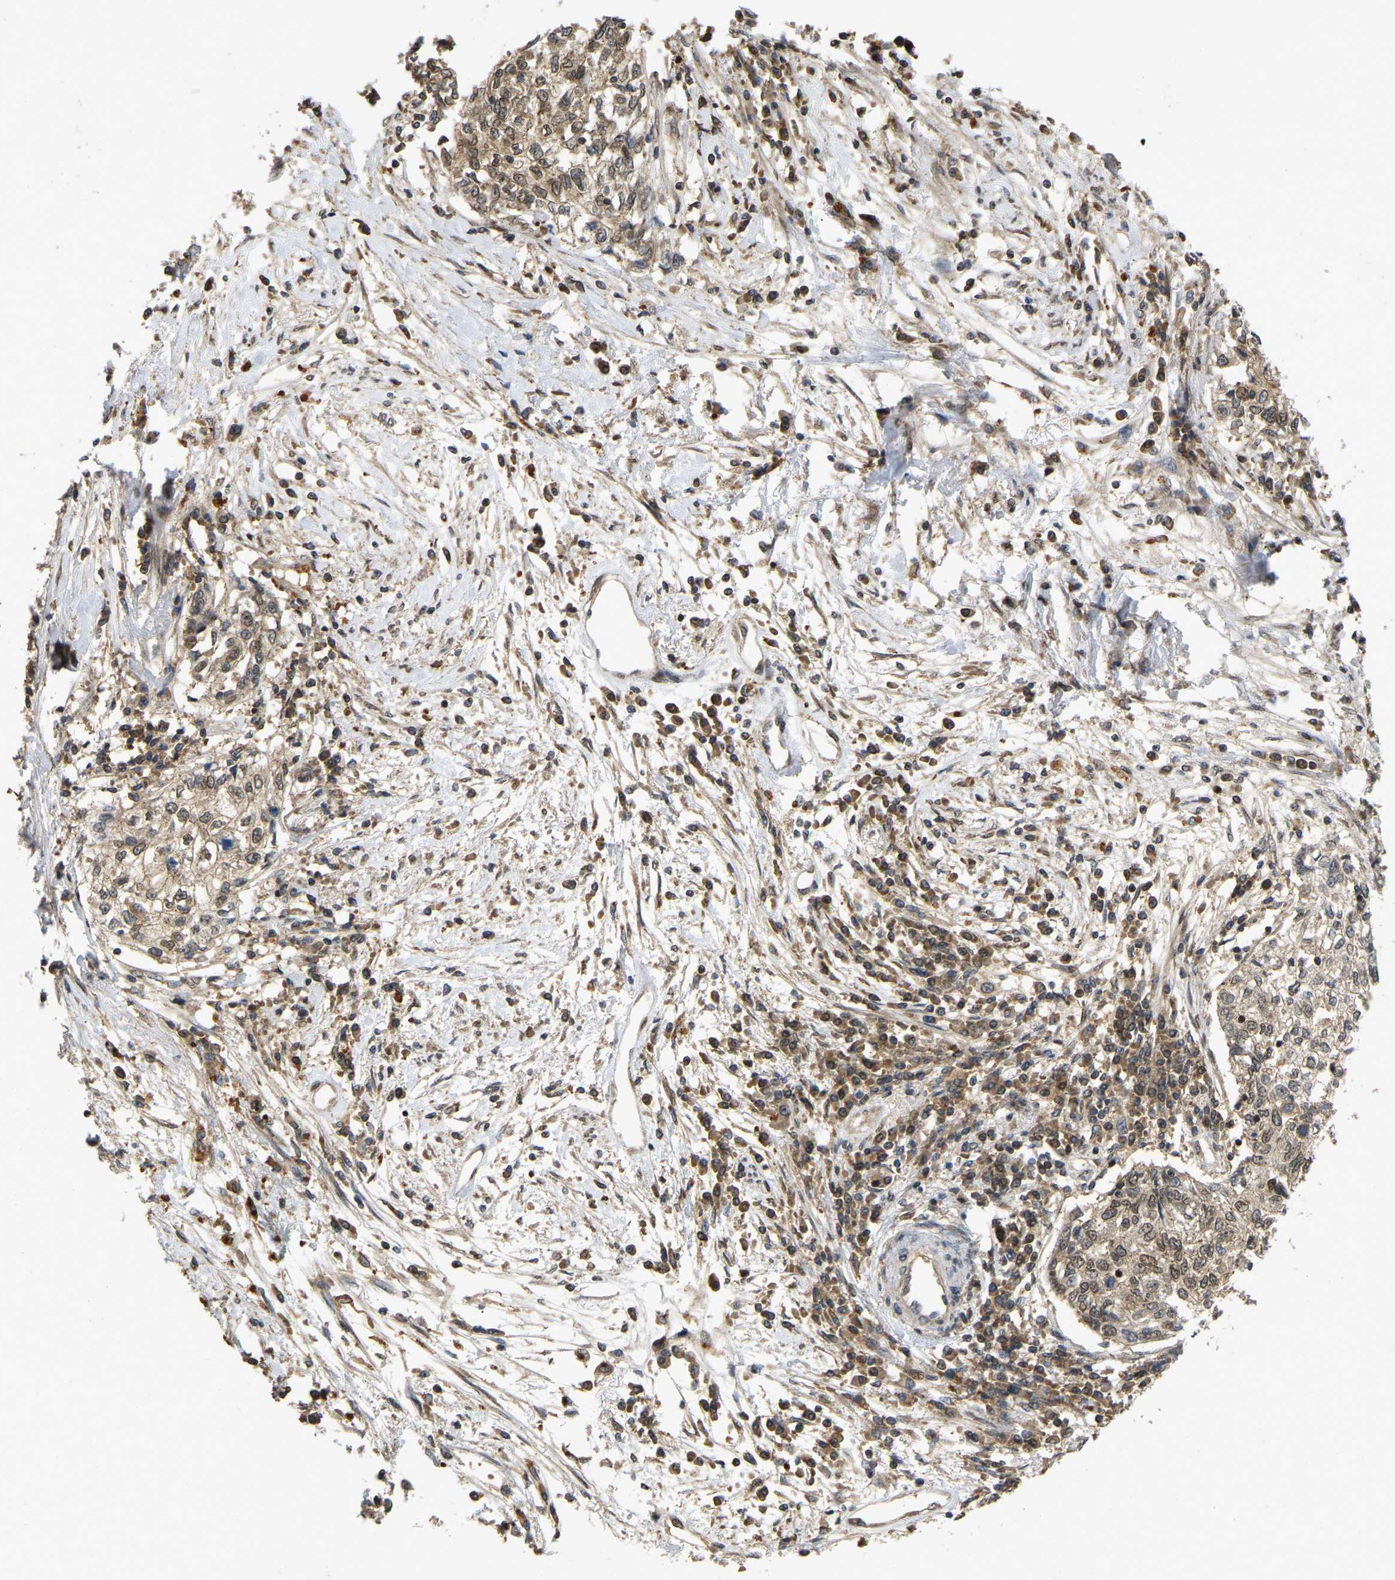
{"staining": {"intensity": "moderate", "quantity": ">75%", "location": "cytoplasmic/membranous,nuclear"}, "tissue": "cervical cancer", "cell_type": "Tumor cells", "image_type": "cancer", "snomed": [{"axis": "morphology", "description": "Squamous cell carcinoma, NOS"}, {"axis": "topography", "description": "Cervix"}], "caption": "About >75% of tumor cells in human squamous cell carcinoma (cervical) reveal moderate cytoplasmic/membranous and nuclear protein expression as visualized by brown immunohistochemical staining.", "gene": "KIAA1549", "patient": {"sex": "female", "age": 57}}